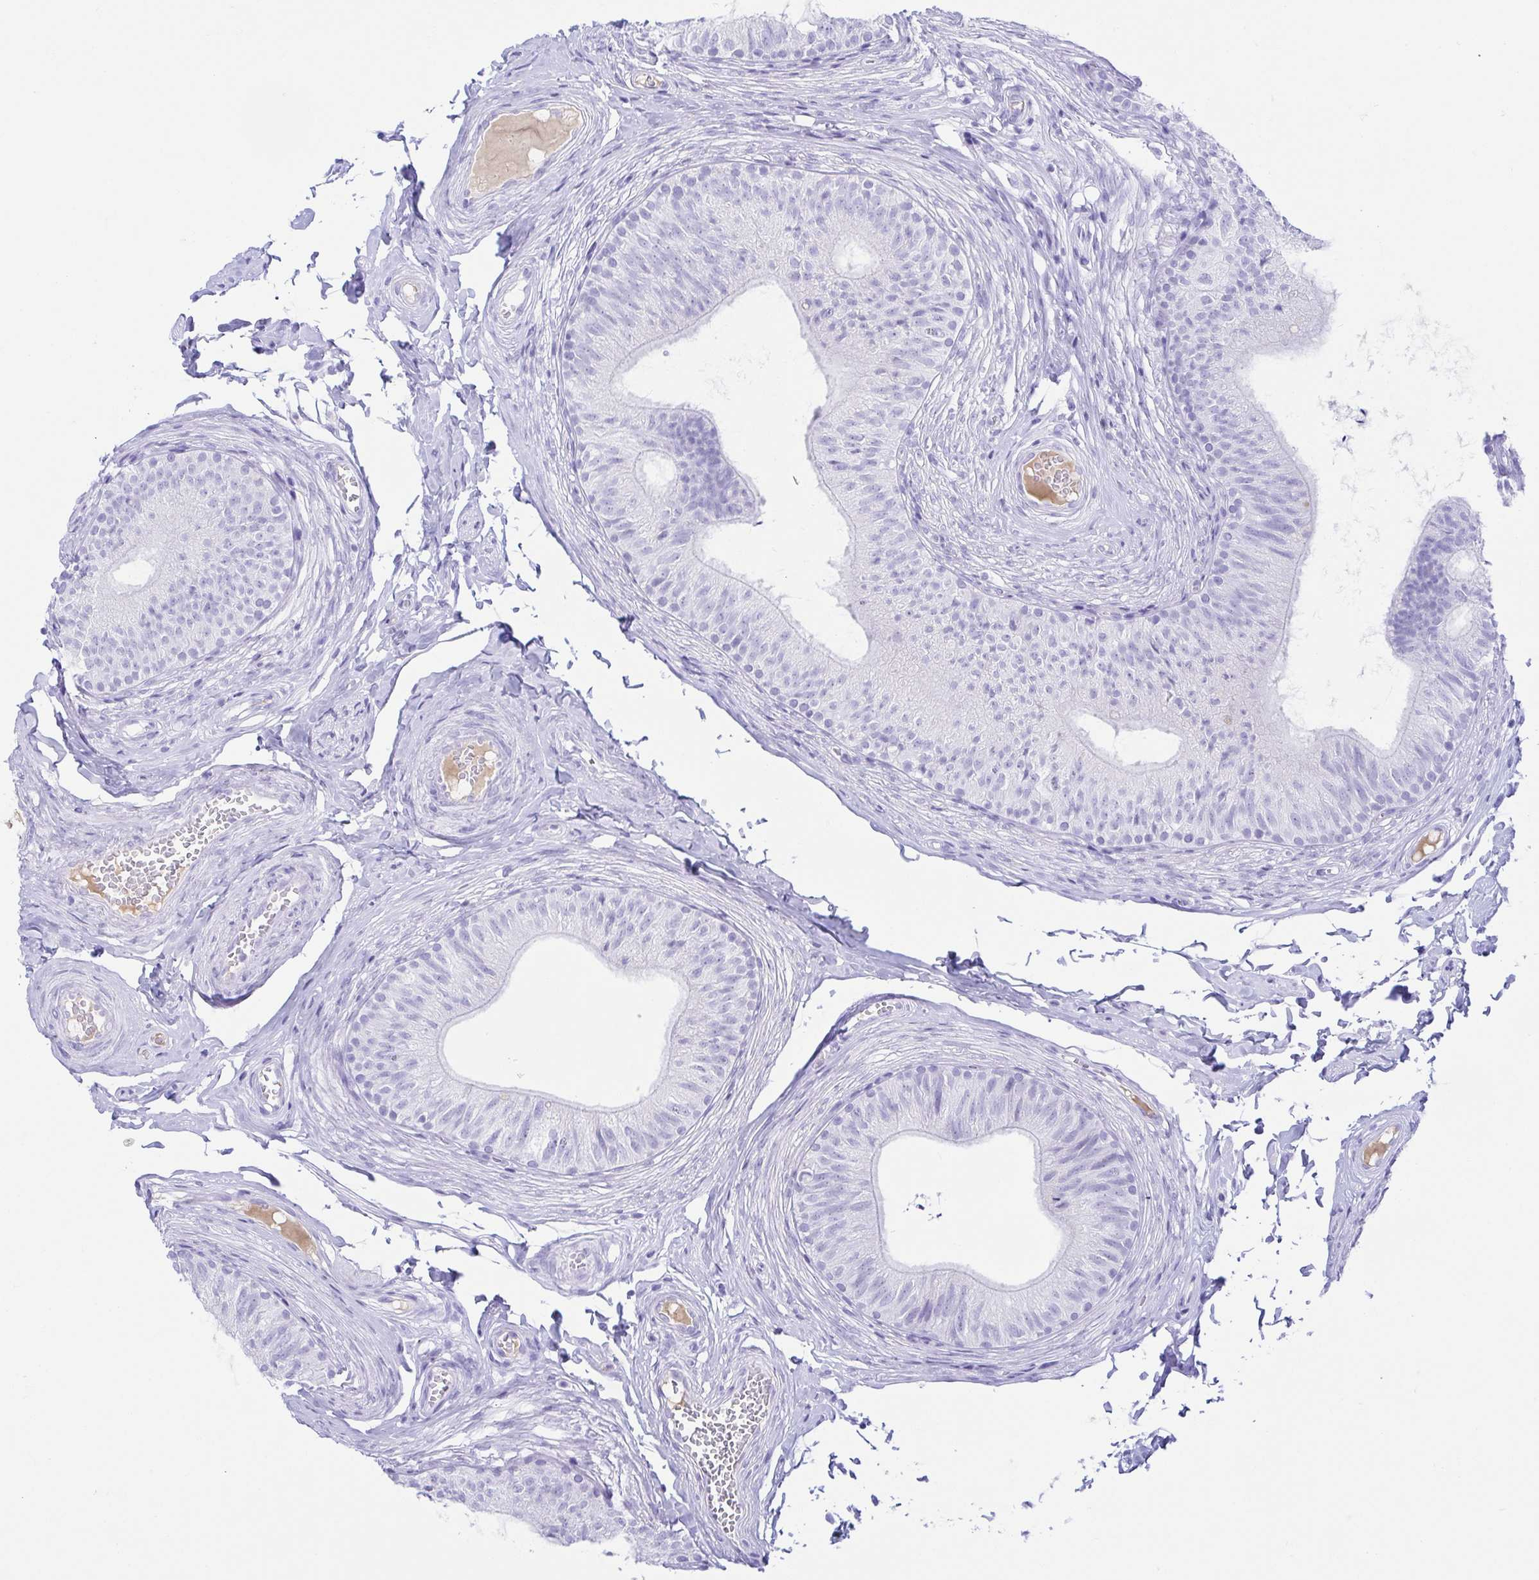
{"staining": {"intensity": "negative", "quantity": "none", "location": "none"}, "tissue": "epididymis", "cell_type": "Glandular cells", "image_type": "normal", "snomed": [{"axis": "morphology", "description": "Normal tissue, NOS"}, {"axis": "topography", "description": "Epididymis, spermatic cord, NOS"}, {"axis": "topography", "description": "Epididymis"}, {"axis": "topography", "description": "Peripheral nerve tissue"}], "caption": "Immunohistochemistry micrograph of benign epididymis: human epididymis stained with DAB (3,3'-diaminobenzidine) exhibits no significant protein expression in glandular cells.", "gene": "GKN1", "patient": {"sex": "male", "age": 29}}